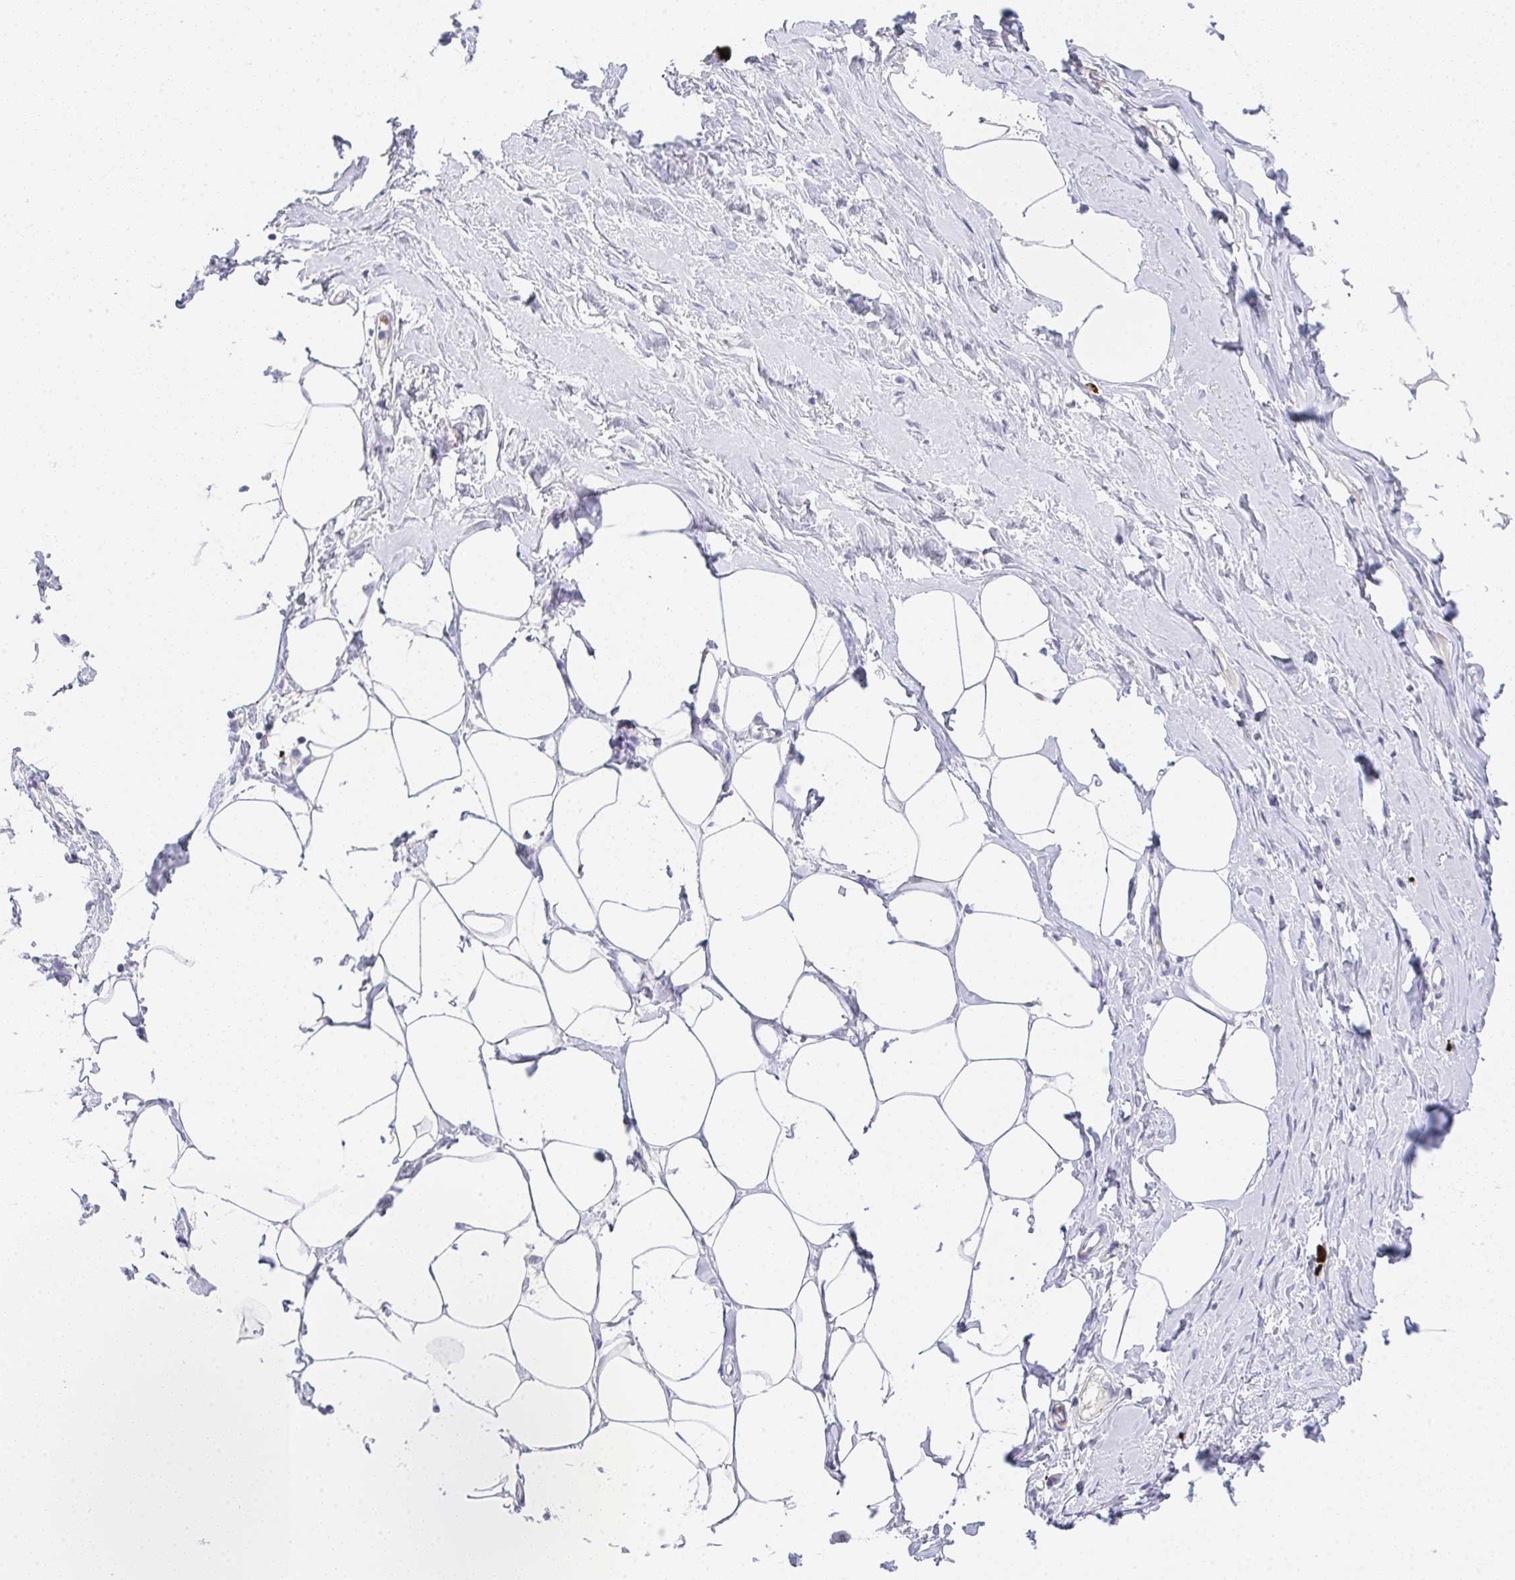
{"staining": {"intensity": "negative", "quantity": "none", "location": "none"}, "tissue": "breast", "cell_type": "Adipocytes", "image_type": "normal", "snomed": [{"axis": "morphology", "description": "Normal tissue, NOS"}, {"axis": "topography", "description": "Breast"}], "caption": "A histopathology image of human breast is negative for staining in adipocytes. (DAB immunohistochemistry with hematoxylin counter stain).", "gene": "CACNA1S", "patient": {"sex": "female", "age": 27}}